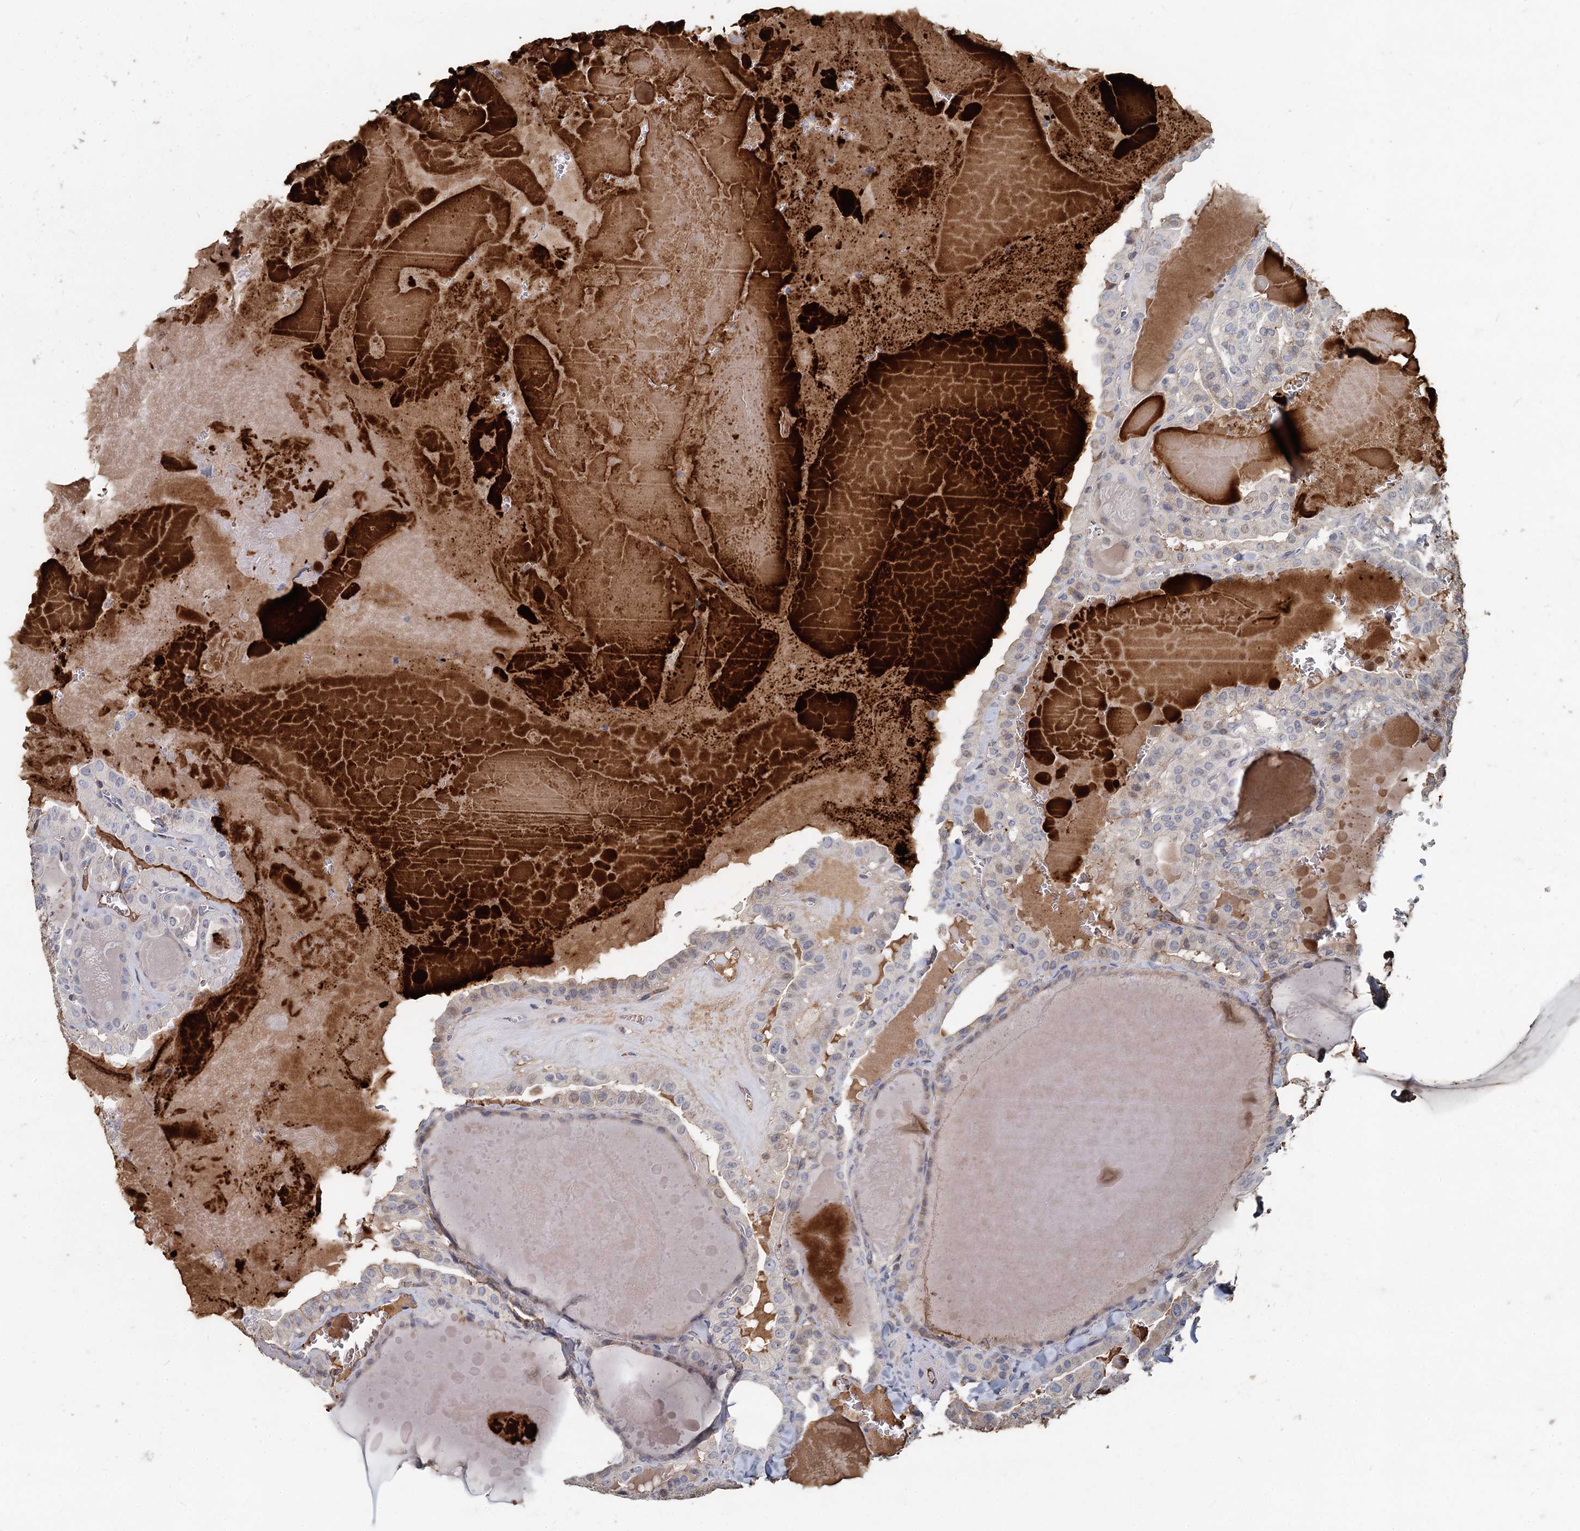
{"staining": {"intensity": "negative", "quantity": "none", "location": "none"}, "tissue": "thyroid cancer", "cell_type": "Tumor cells", "image_type": "cancer", "snomed": [{"axis": "morphology", "description": "Papillary adenocarcinoma, NOS"}, {"axis": "topography", "description": "Thyroid gland"}], "caption": "This is an IHC micrograph of thyroid papillary adenocarcinoma. There is no staining in tumor cells.", "gene": "TCTN2", "patient": {"sex": "male", "age": 52}}